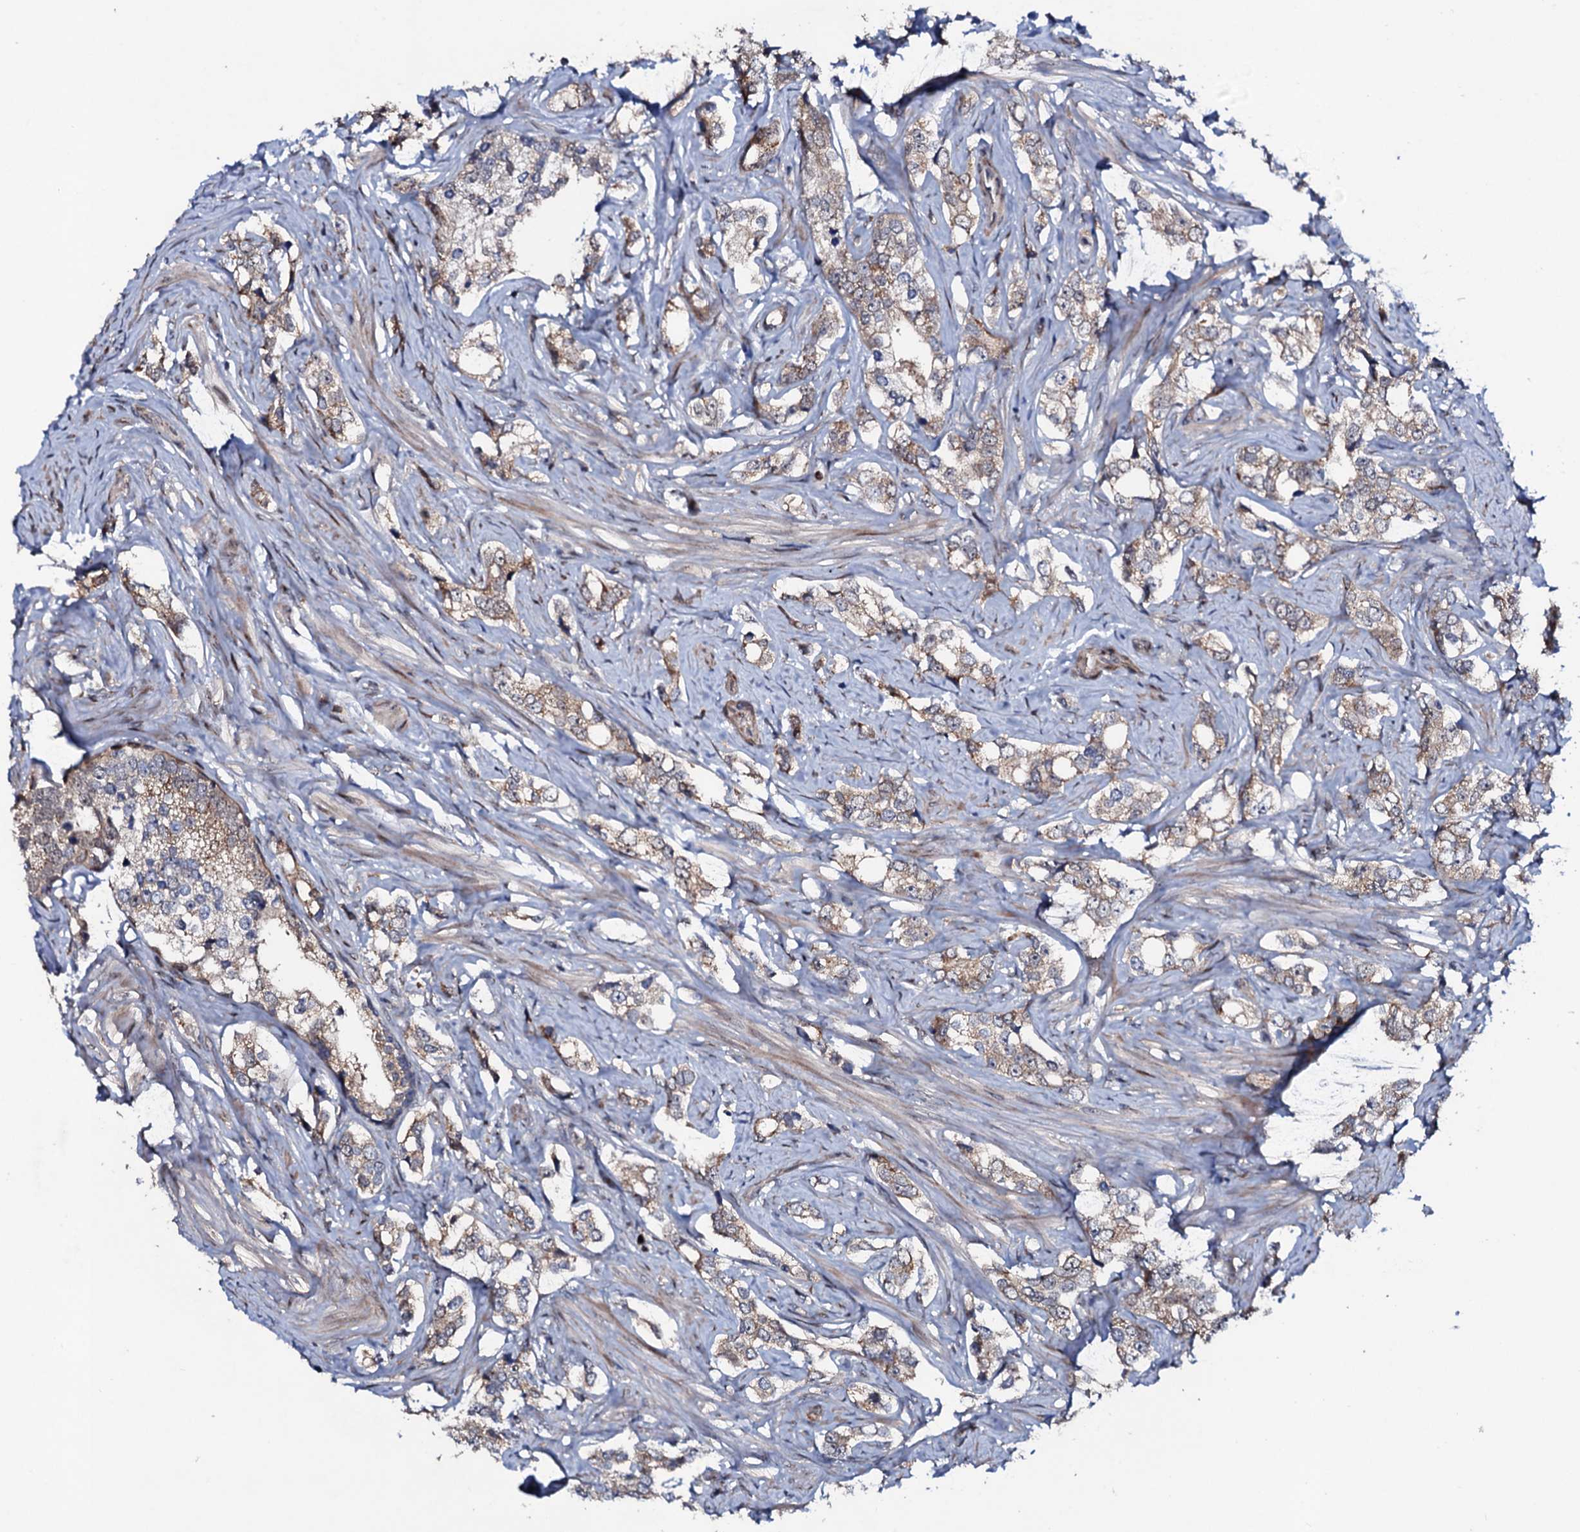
{"staining": {"intensity": "weak", "quantity": "25%-75%", "location": "cytoplasmic/membranous"}, "tissue": "prostate cancer", "cell_type": "Tumor cells", "image_type": "cancer", "snomed": [{"axis": "morphology", "description": "Adenocarcinoma, High grade"}, {"axis": "topography", "description": "Prostate"}], "caption": "Tumor cells exhibit weak cytoplasmic/membranous positivity in approximately 25%-75% of cells in prostate cancer.", "gene": "COG6", "patient": {"sex": "male", "age": 66}}